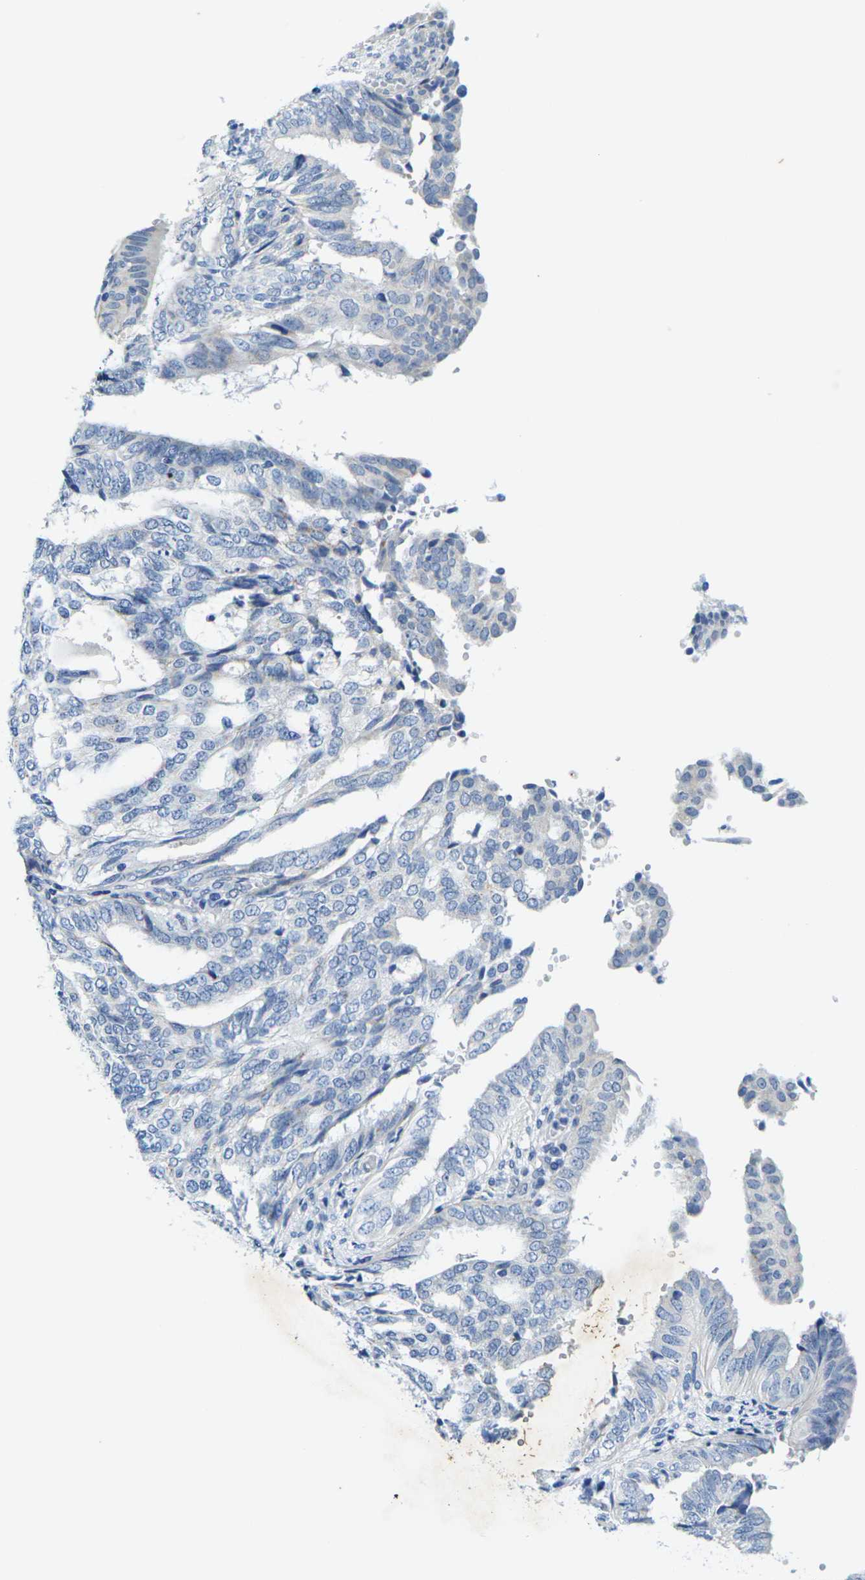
{"staining": {"intensity": "negative", "quantity": "none", "location": "none"}, "tissue": "endometrial cancer", "cell_type": "Tumor cells", "image_type": "cancer", "snomed": [{"axis": "morphology", "description": "Adenocarcinoma, NOS"}, {"axis": "topography", "description": "Endometrium"}], "caption": "Immunohistochemistry histopathology image of neoplastic tissue: endometrial adenocarcinoma stained with DAB (3,3'-diaminobenzidine) demonstrates no significant protein staining in tumor cells. (DAB (3,3'-diaminobenzidine) immunohistochemistry with hematoxylin counter stain).", "gene": "CRK", "patient": {"sex": "female", "age": 58}}